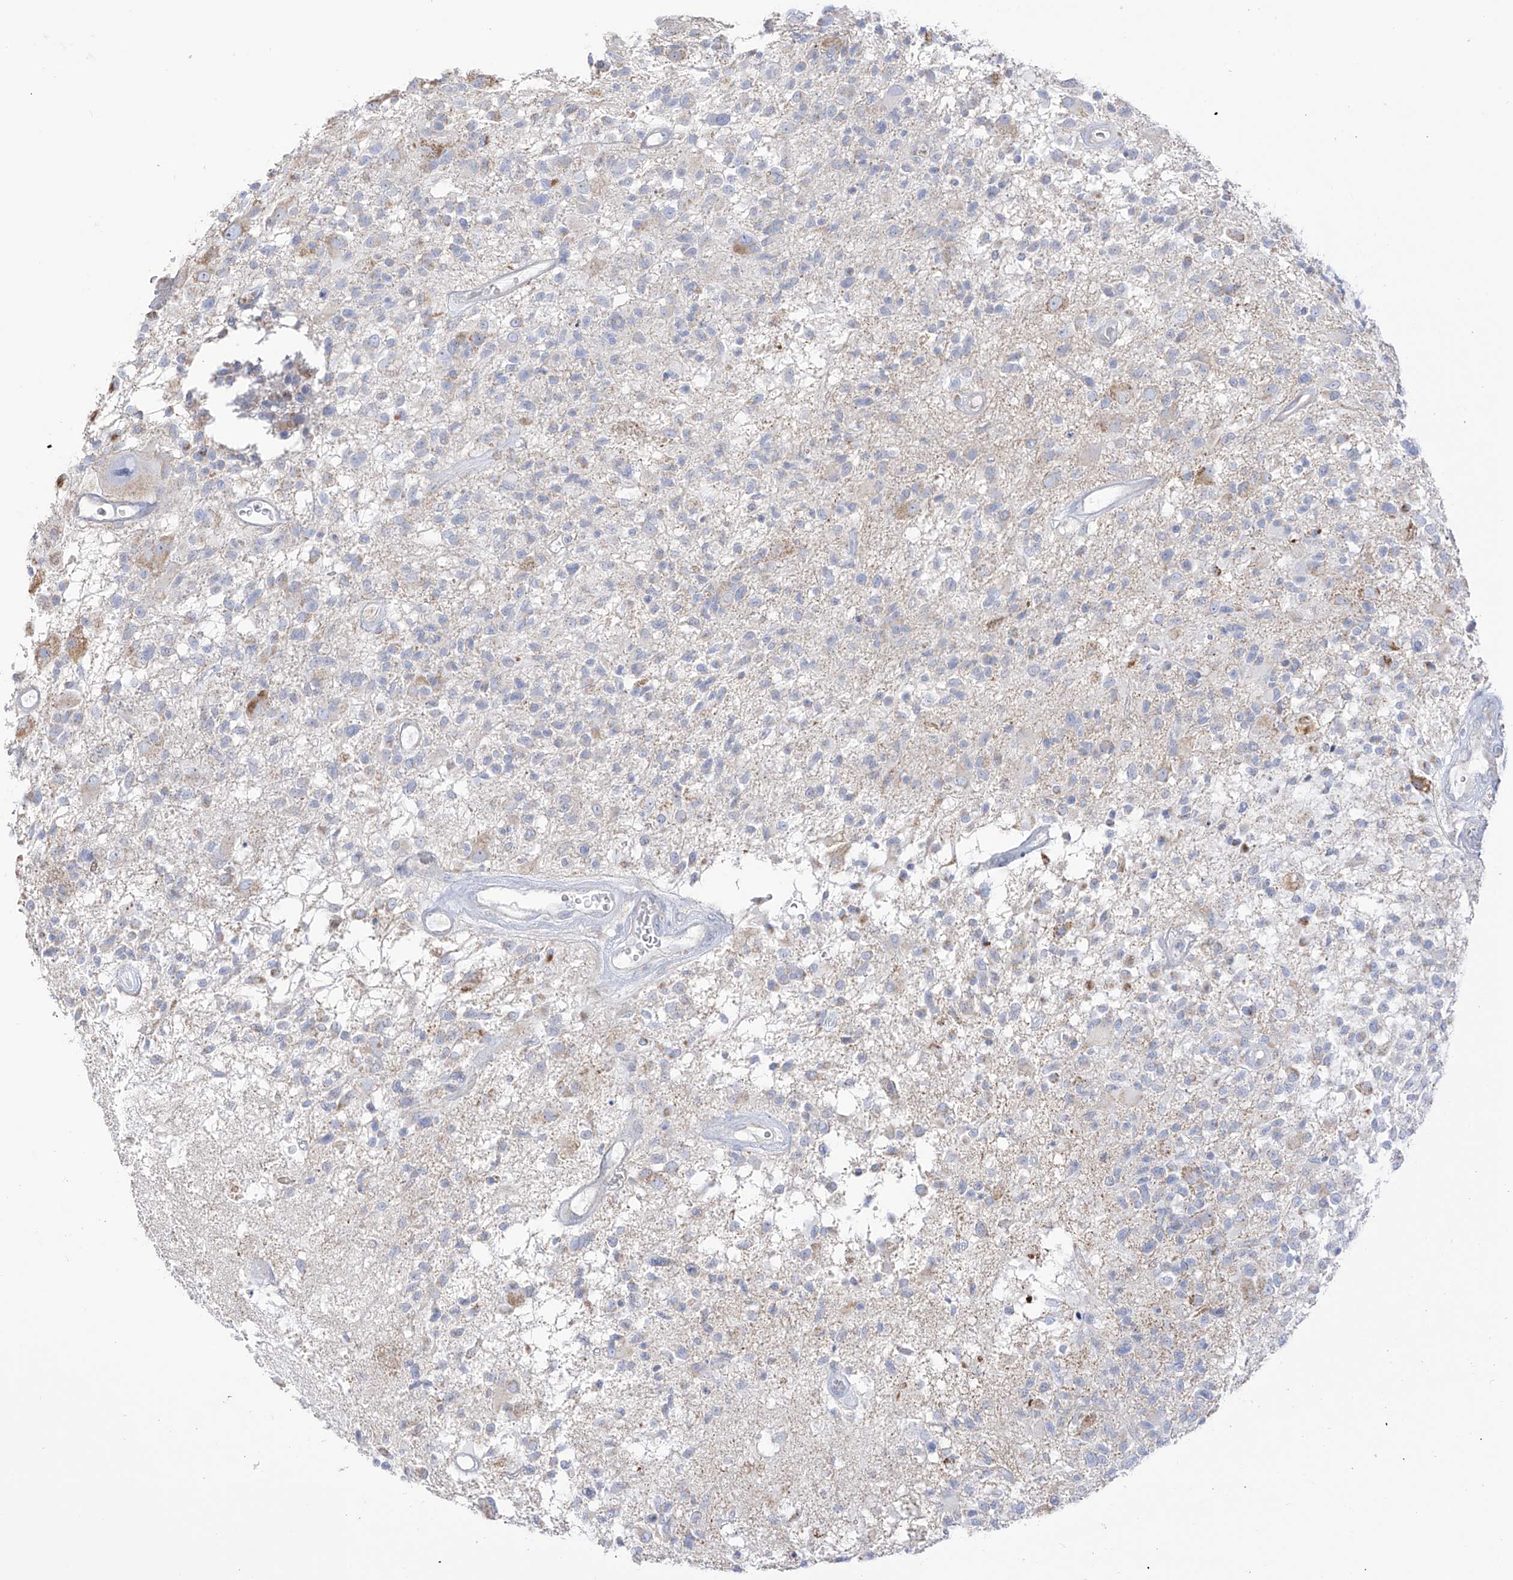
{"staining": {"intensity": "negative", "quantity": "none", "location": "none"}, "tissue": "glioma", "cell_type": "Tumor cells", "image_type": "cancer", "snomed": [{"axis": "morphology", "description": "Glioma, malignant, High grade"}, {"axis": "morphology", "description": "Glioblastoma, NOS"}, {"axis": "topography", "description": "Brain"}], "caption": "A histopathology image of glioma stained for a protein demonstrates no brown staining in tumor cells.", "gene": "RCHY1", "patient": {"sex": "male", "age": 60}}